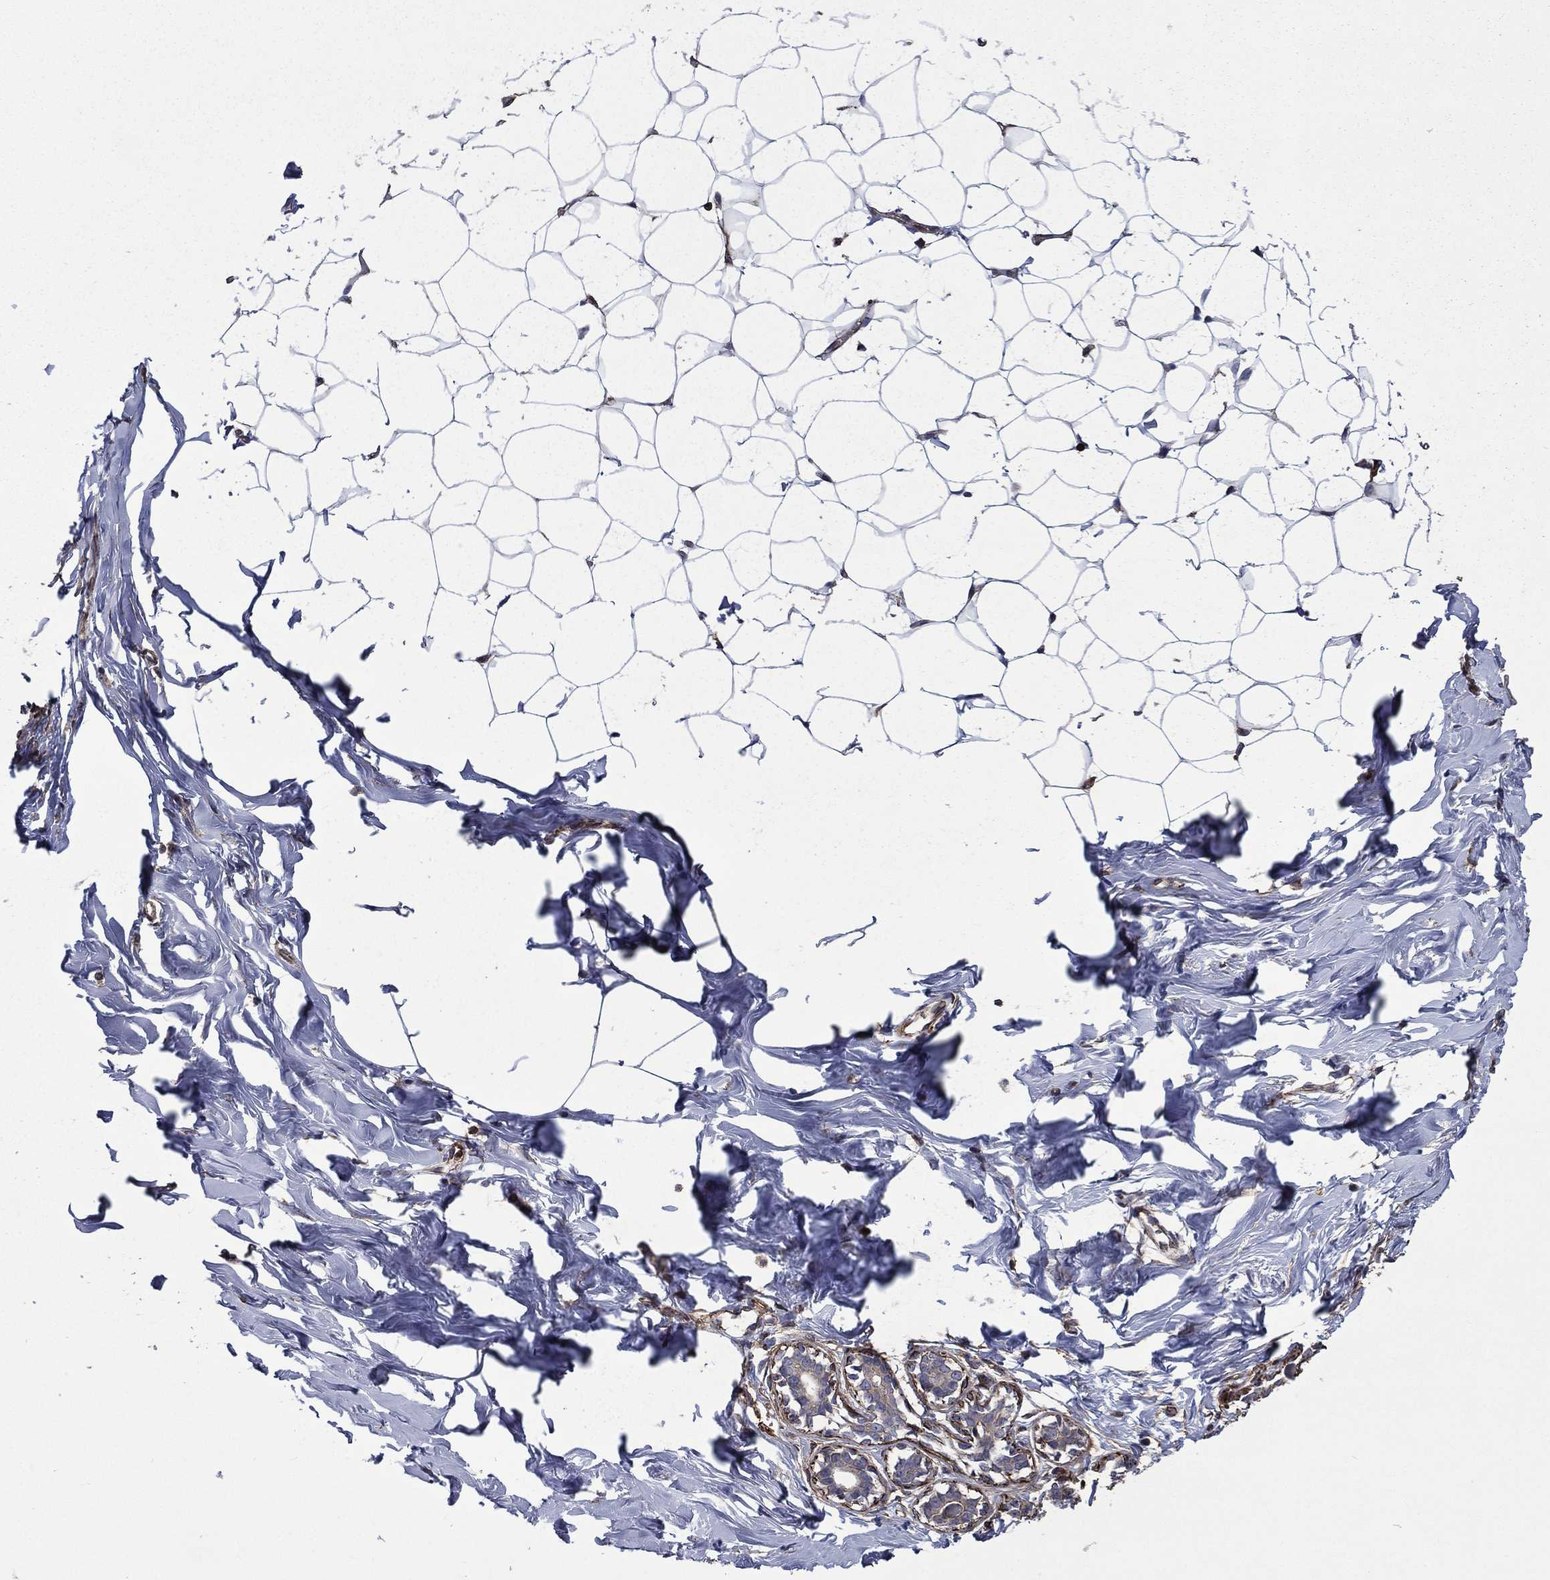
{"staining": {"intensity": "negative", "quantity": "none", "location": "none"}, "tissue": "breast", "cell_type": "Adipocytes", "image_type": "normal", "snomed": [{"axis": "morphology", "description": "Normal tissue, NOS"}, {"axis": "morphology", "description": "Lobular carcinoma, in situ"}, {"axis": "topography", "description": "Breast"}], "caption": "Protein analysis of benign breast exhibits no significant staining in adipocytes. (Stains: DAB (3,3'-diaminobenzidine) IHC with hematoxylin counter stain, Microscopy: brightfield microscopy at high magnification).", "gene": "PLPP3", "patient": {"sex": "female", "age": 35}}